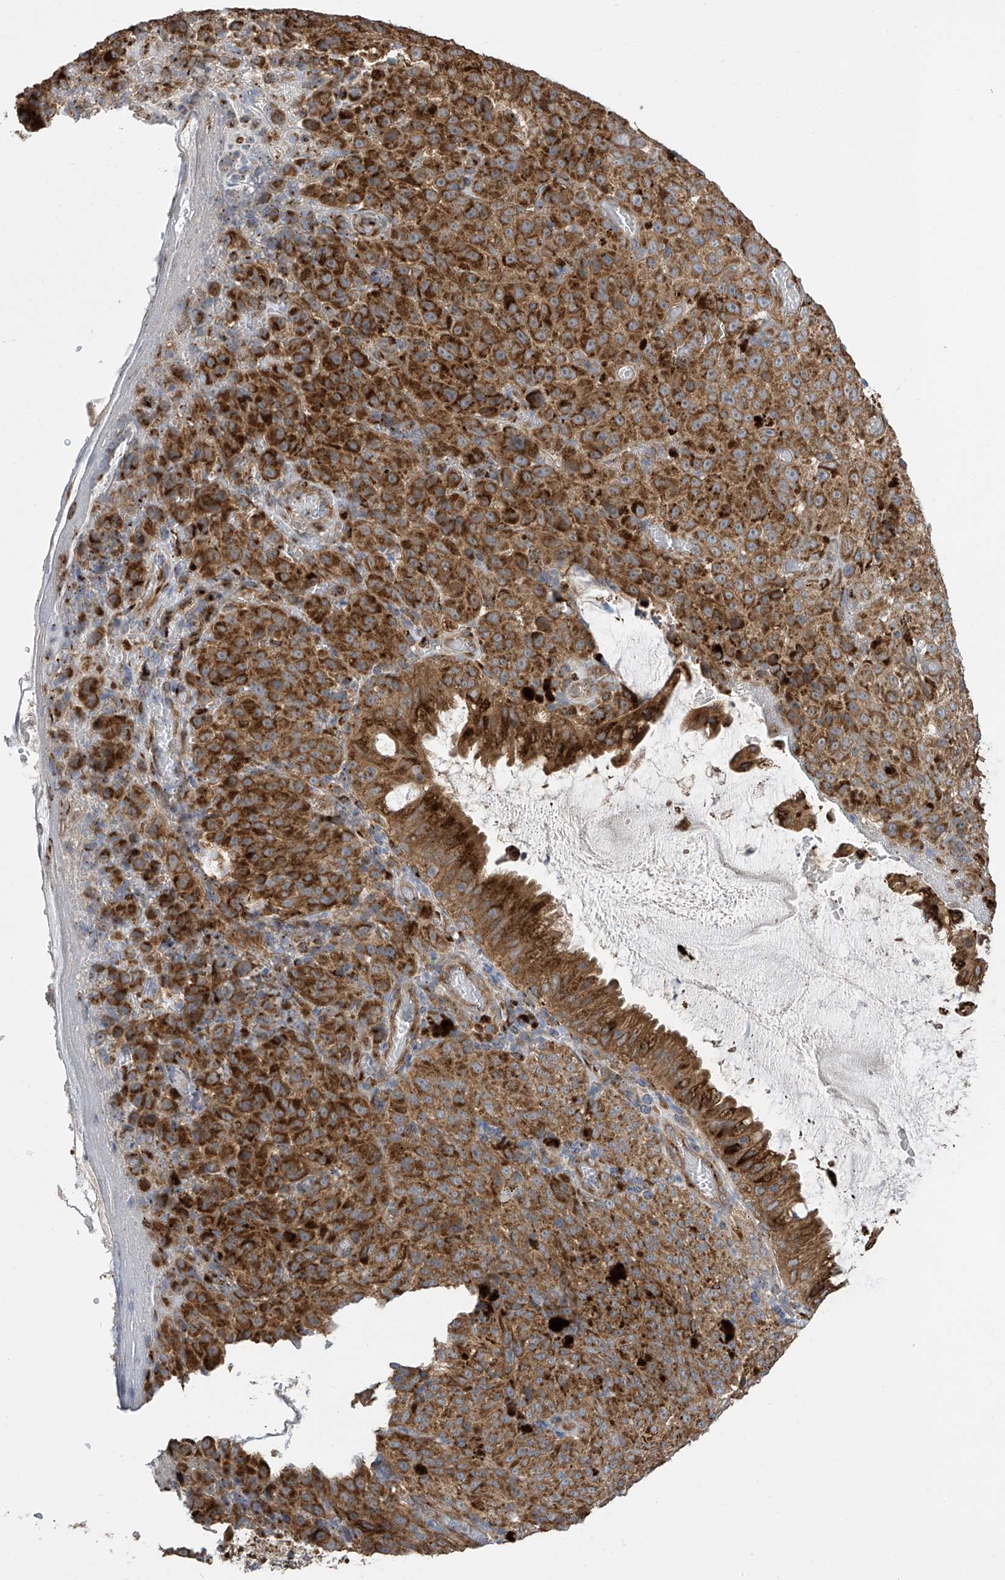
{"staining": {"intensity": "strong", "quantity": ">75%", "location": "cytoplasmic/membranous"}, "tissue": "melanoma", "cell_type": "Tumor cells", "image_type": "cancer", "snomed": [{"axis": "morphology", "description": "Malignant melanoma, NOS"}, {"axis": "topography", "description": "Rectum"}], "caption": "This is a photomicrograph of immunohistochemistry (IHC) staining of melanoma, which shows strong positivity in the cytoplasmic/membranous of tumor cells.", "gene": "PNPT1", "patient": {"sex": "female", "age": 81}}